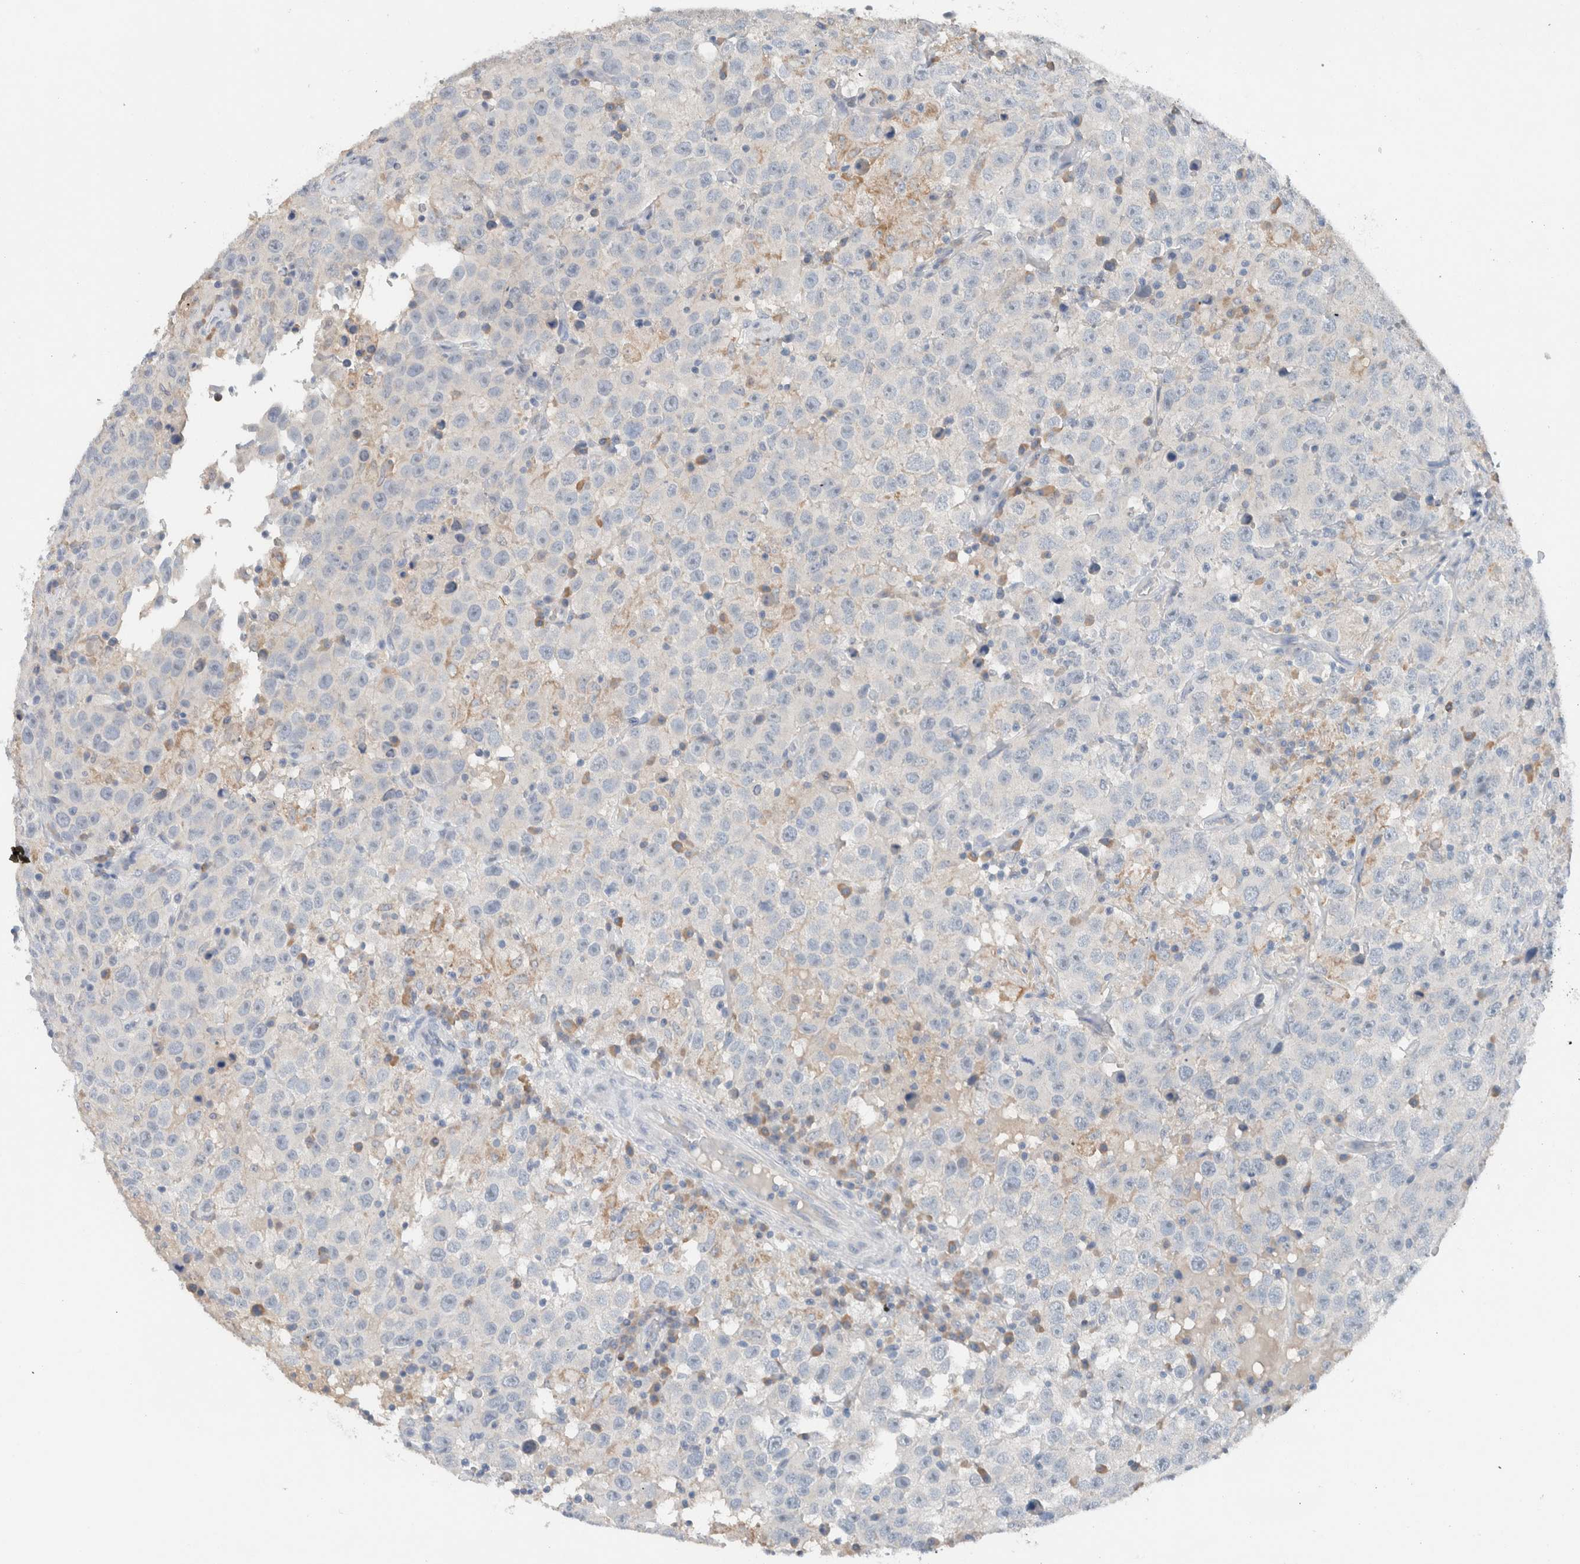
{"staining": {"intensity": "negative", "quantity": "none", "location": "none"}, "tissue": "testis cancer", "cell_type": "Tumor cells", "image_type": "cancer", "snomed": [{"axis": "morphology", "description": "Seminoma, NOS"}, {"axis": "topography", "description": "Testis"}], "caption": "IHC of human testis seminoma demonstrates no expression in tumor cells.", "gene": "DUOX1", "patient": {"sex": "male", "age": 41}}